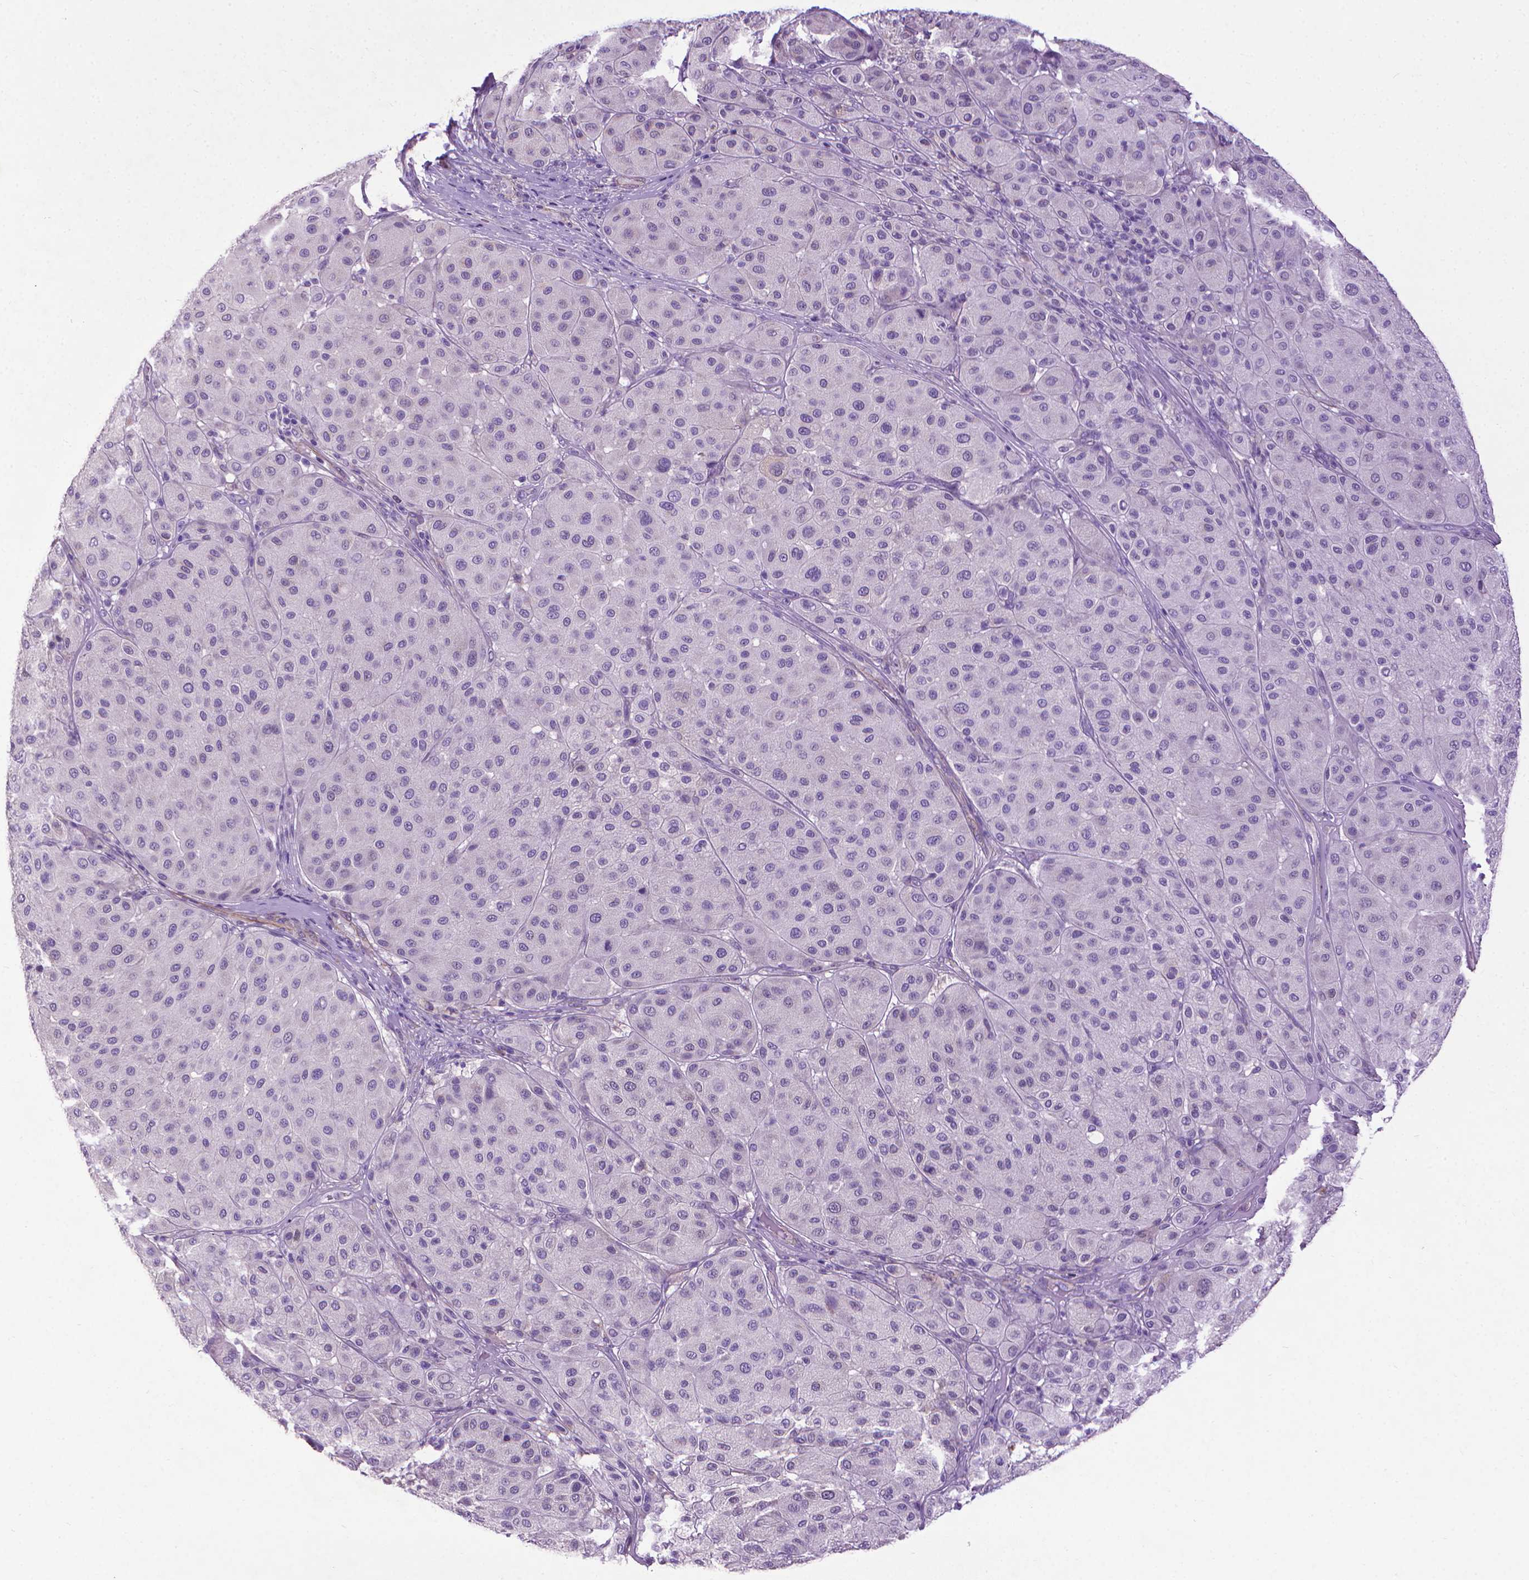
{"staining": {"intensity": "negative", "quantity": "none", "location": "none"}, "tissue": "melanoma", "cell_type": "Tumor cells", "image_type": "cancer", "snomed": [{"axis": "morphology", "description": "Malignant melanoma, Metastatic site"}, {"axis": "topography", "description": "Smooth muscle"}], "caption": "High magnification brightfield microscopy of malignant melanoma (metastatic site) stained with DAB (brown) and counterstained with hematoxylin (blue): tumor cells show no significant positivity.", "gene": "AQP10", "patient": {"sex": "male", "age": 41}}